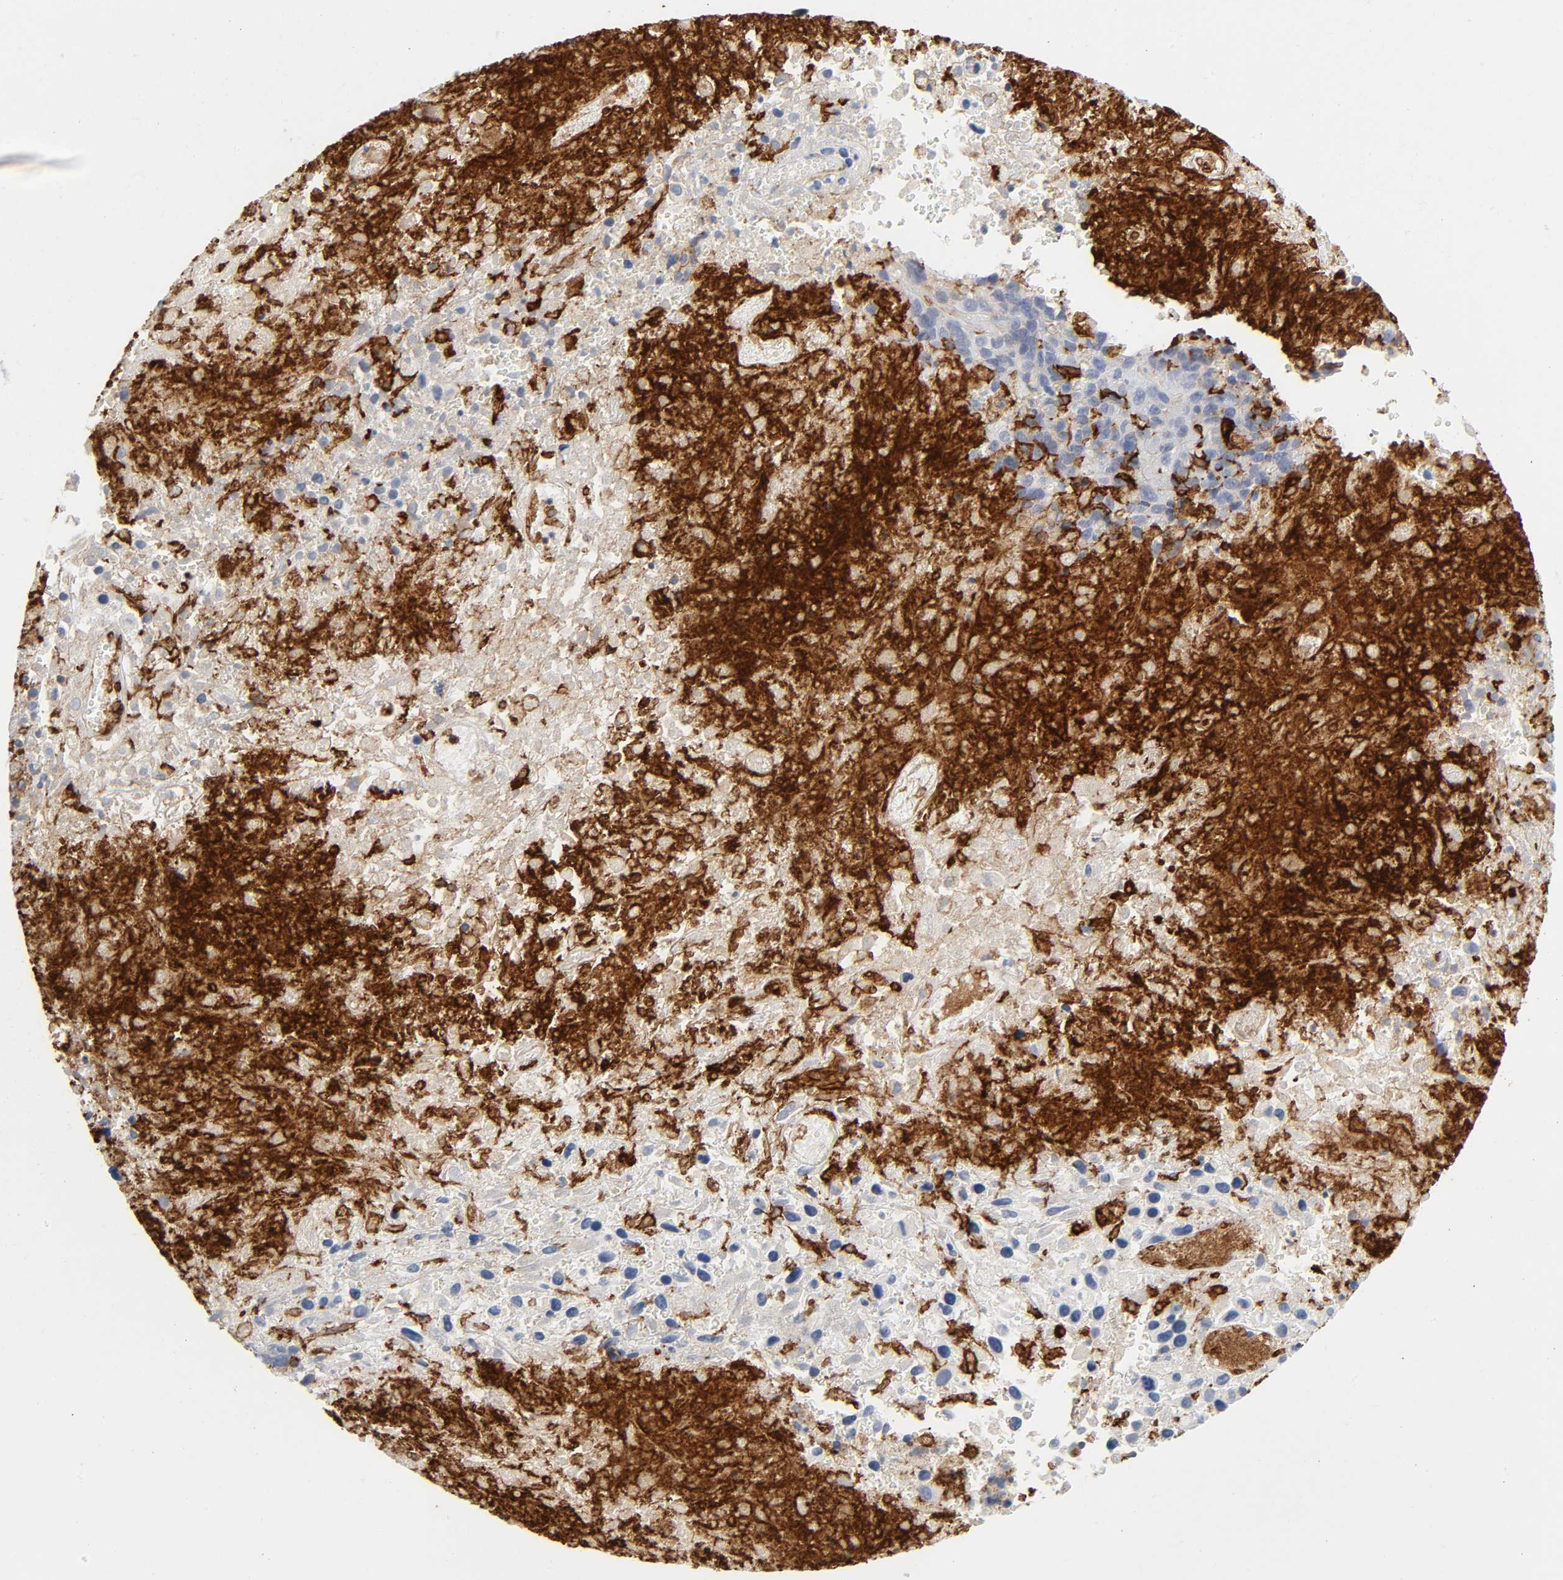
{"staining": {"intensity": "negative", "quantity": "none", "location": "none"}, "tissue": "melanoma", "cell_type": "Tumor cells", "image_type": "cancer", "snomed": [{"axis": "morphology", "description": "Malignant melanoma, Metastatic site"}, {"axis": "topography", "description": "Cerebral cortex"}], "caption": "This is an IHC histopathology image of malignant melanoma (metastatic site). There is no positivity in tumor cells.", "gene": "LYN", "patient": {"sex": "female", "age": 52}}